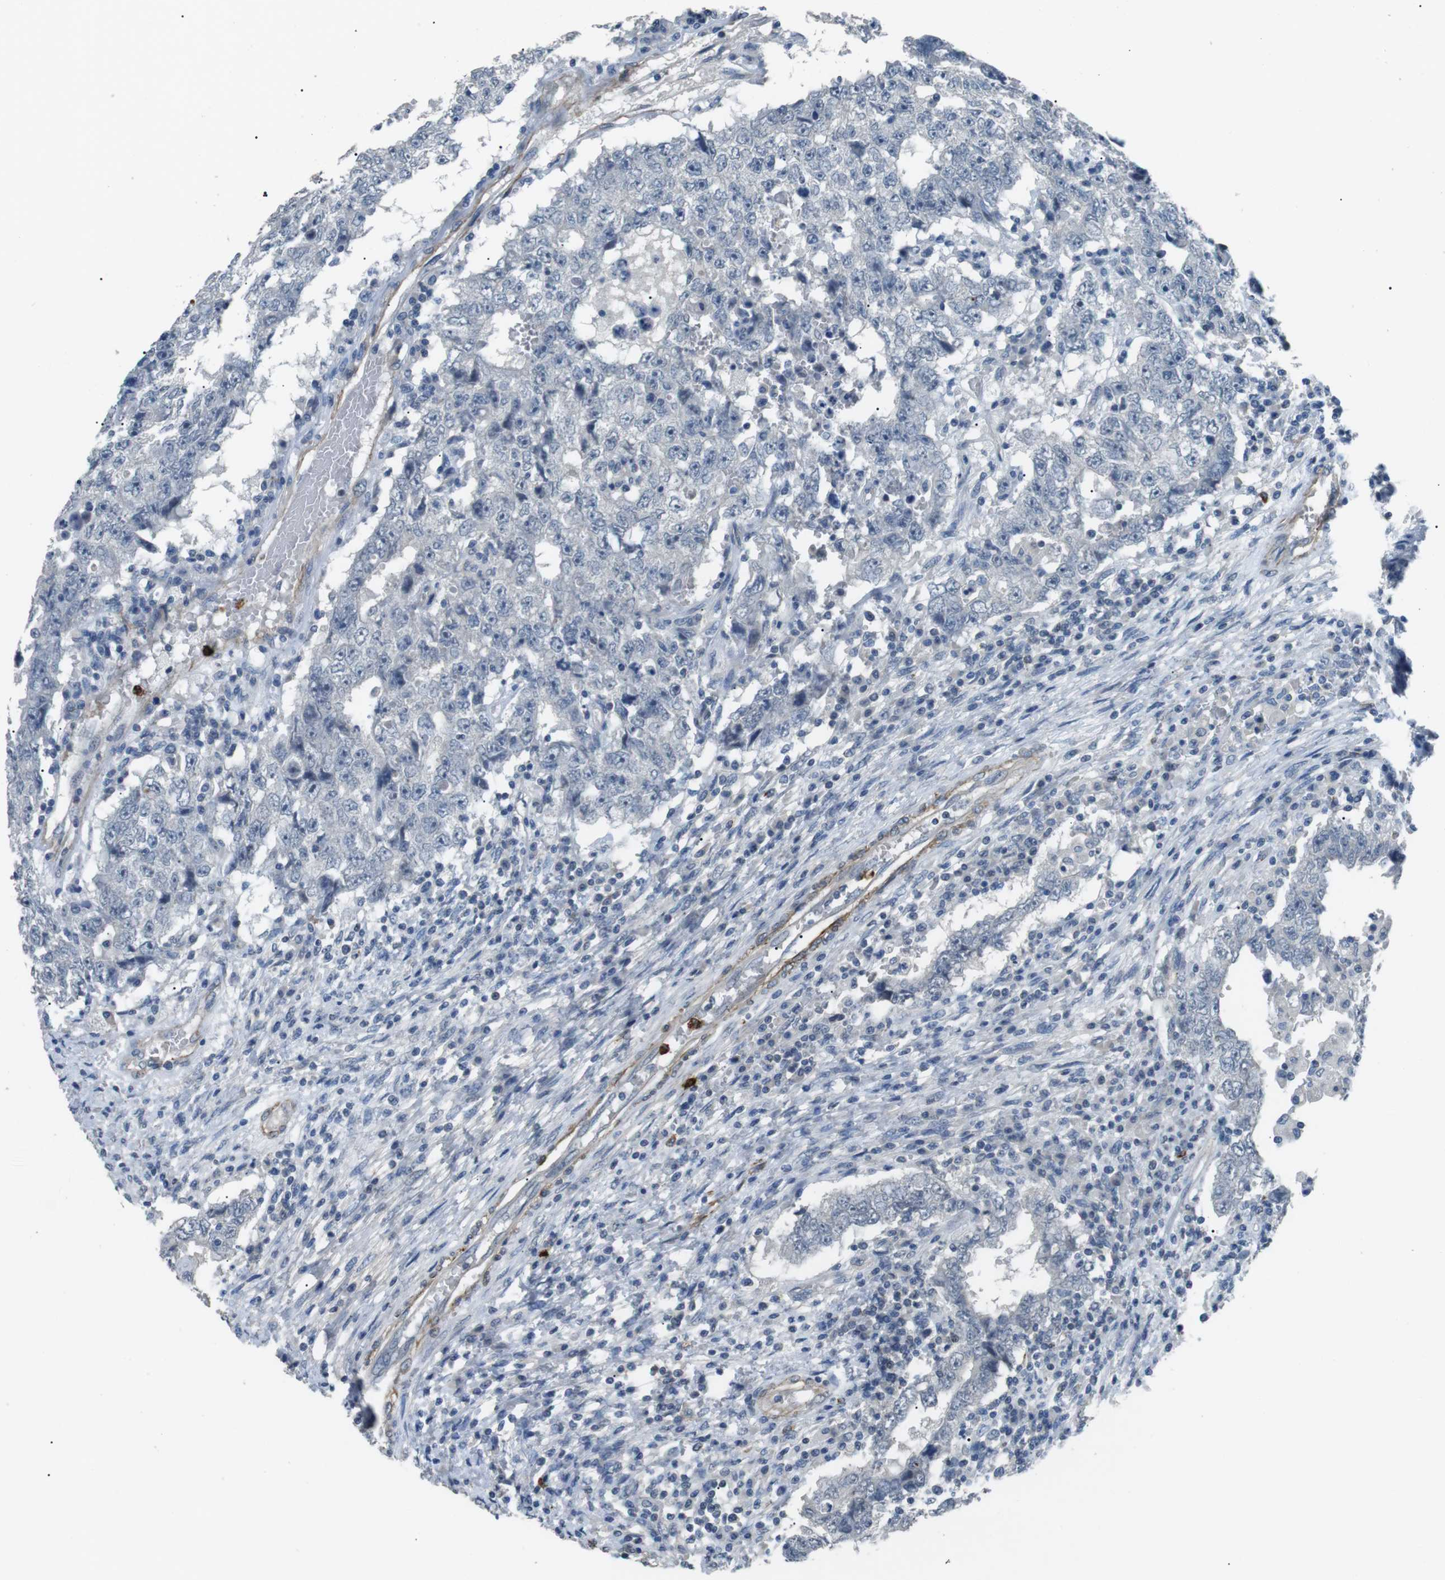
{"staining": {"intensity": "negative", "quantity": "none", "location": "none"}, "tissue": "testis cancer", "cell_type": "Tumor cells", "image_type": "cancer", "snomed": [{"axis": "morphology", "description": "Carcinoma, Embryonal, NOS"}, {"axis": "topography", "description": "Testis"}], "caption": "Immunohistochemistry (IHC) of human testis cancer exhibits no expression in tumor cells.", "gene": "GZMM", "patient": {"sex": "male", "age": 26}}